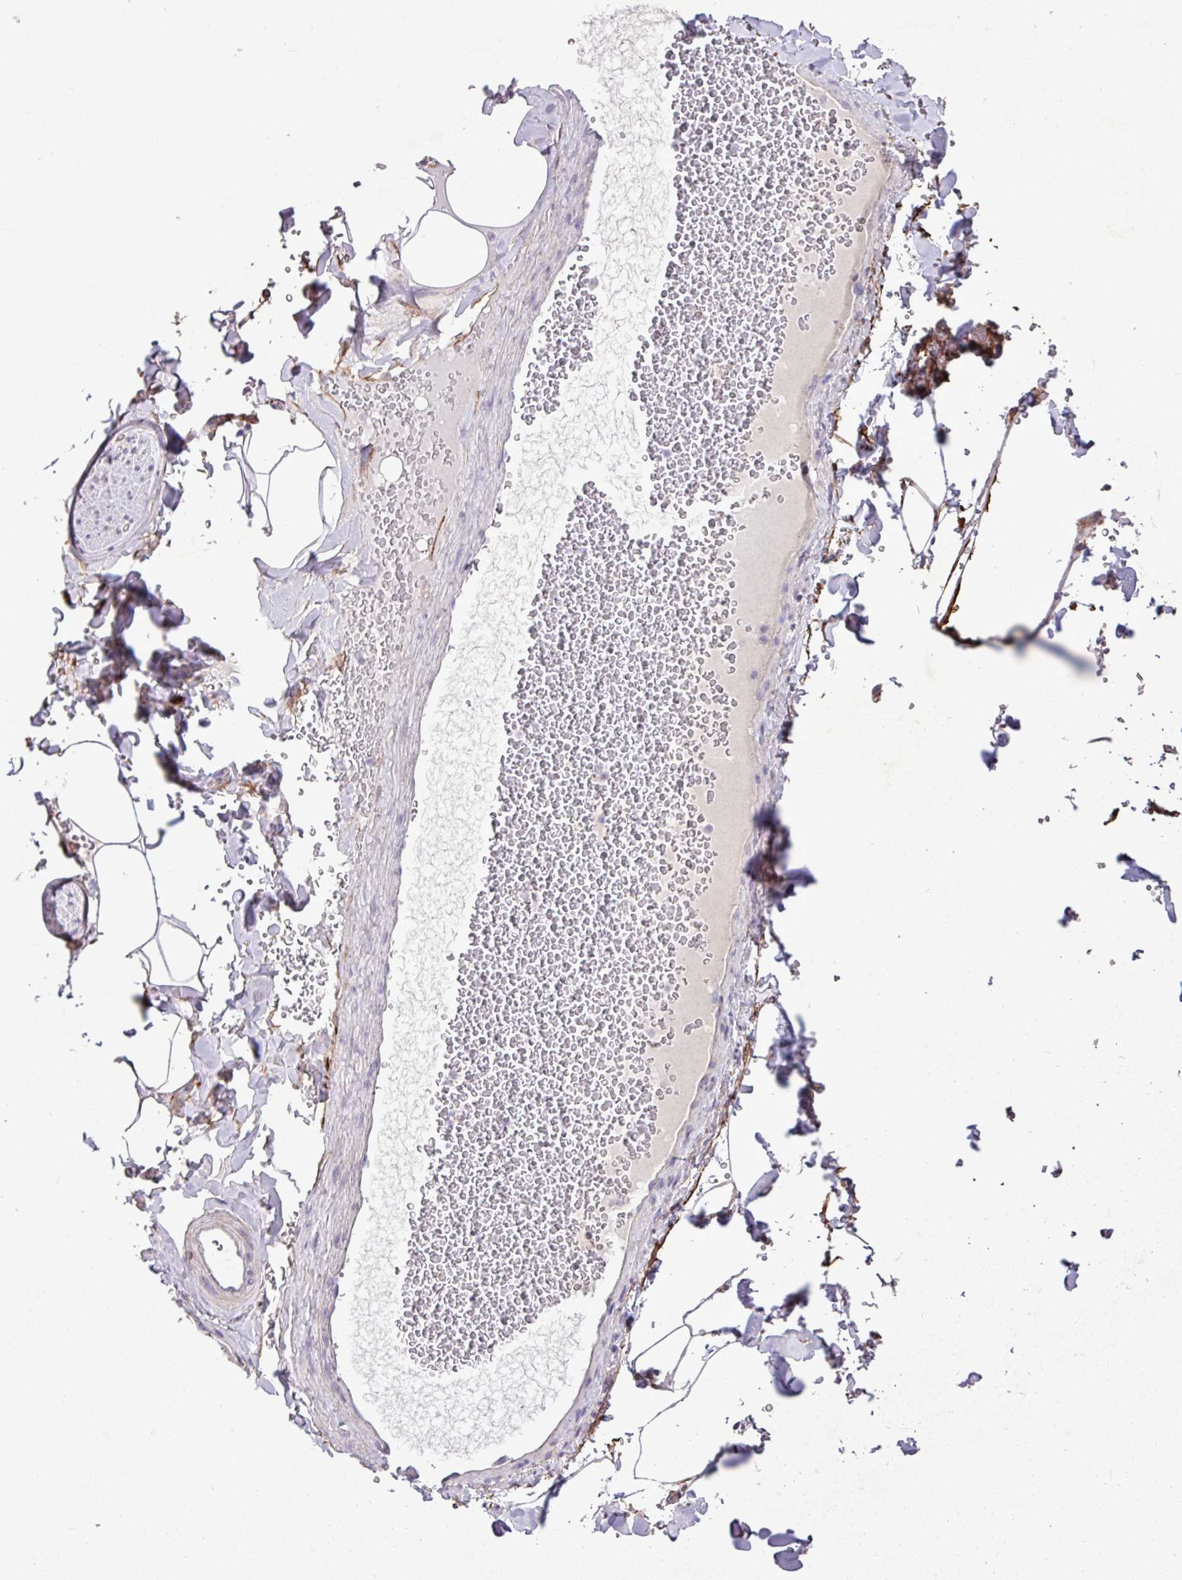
{"staining": {"intensity": "negative", "quantity": "none", "location": "none"}, "tissue": "adipose tissue", "cell_type": "Adipocytes", "image_type": "normal", "snomed": [{"axis": "morphology", "description": "Normal tissue, NOS"}, {"axis": "topography", "description": "Rectum"}, {"axis": "topography", "description": "Peripheral nerve tissue"}], "caption": "Immunohistochemistry (IHC) of normal human adipose tissue shows no expression in adipocytes.", "gene": "CD248", "patient": {"sex": "female", "age": 69}}